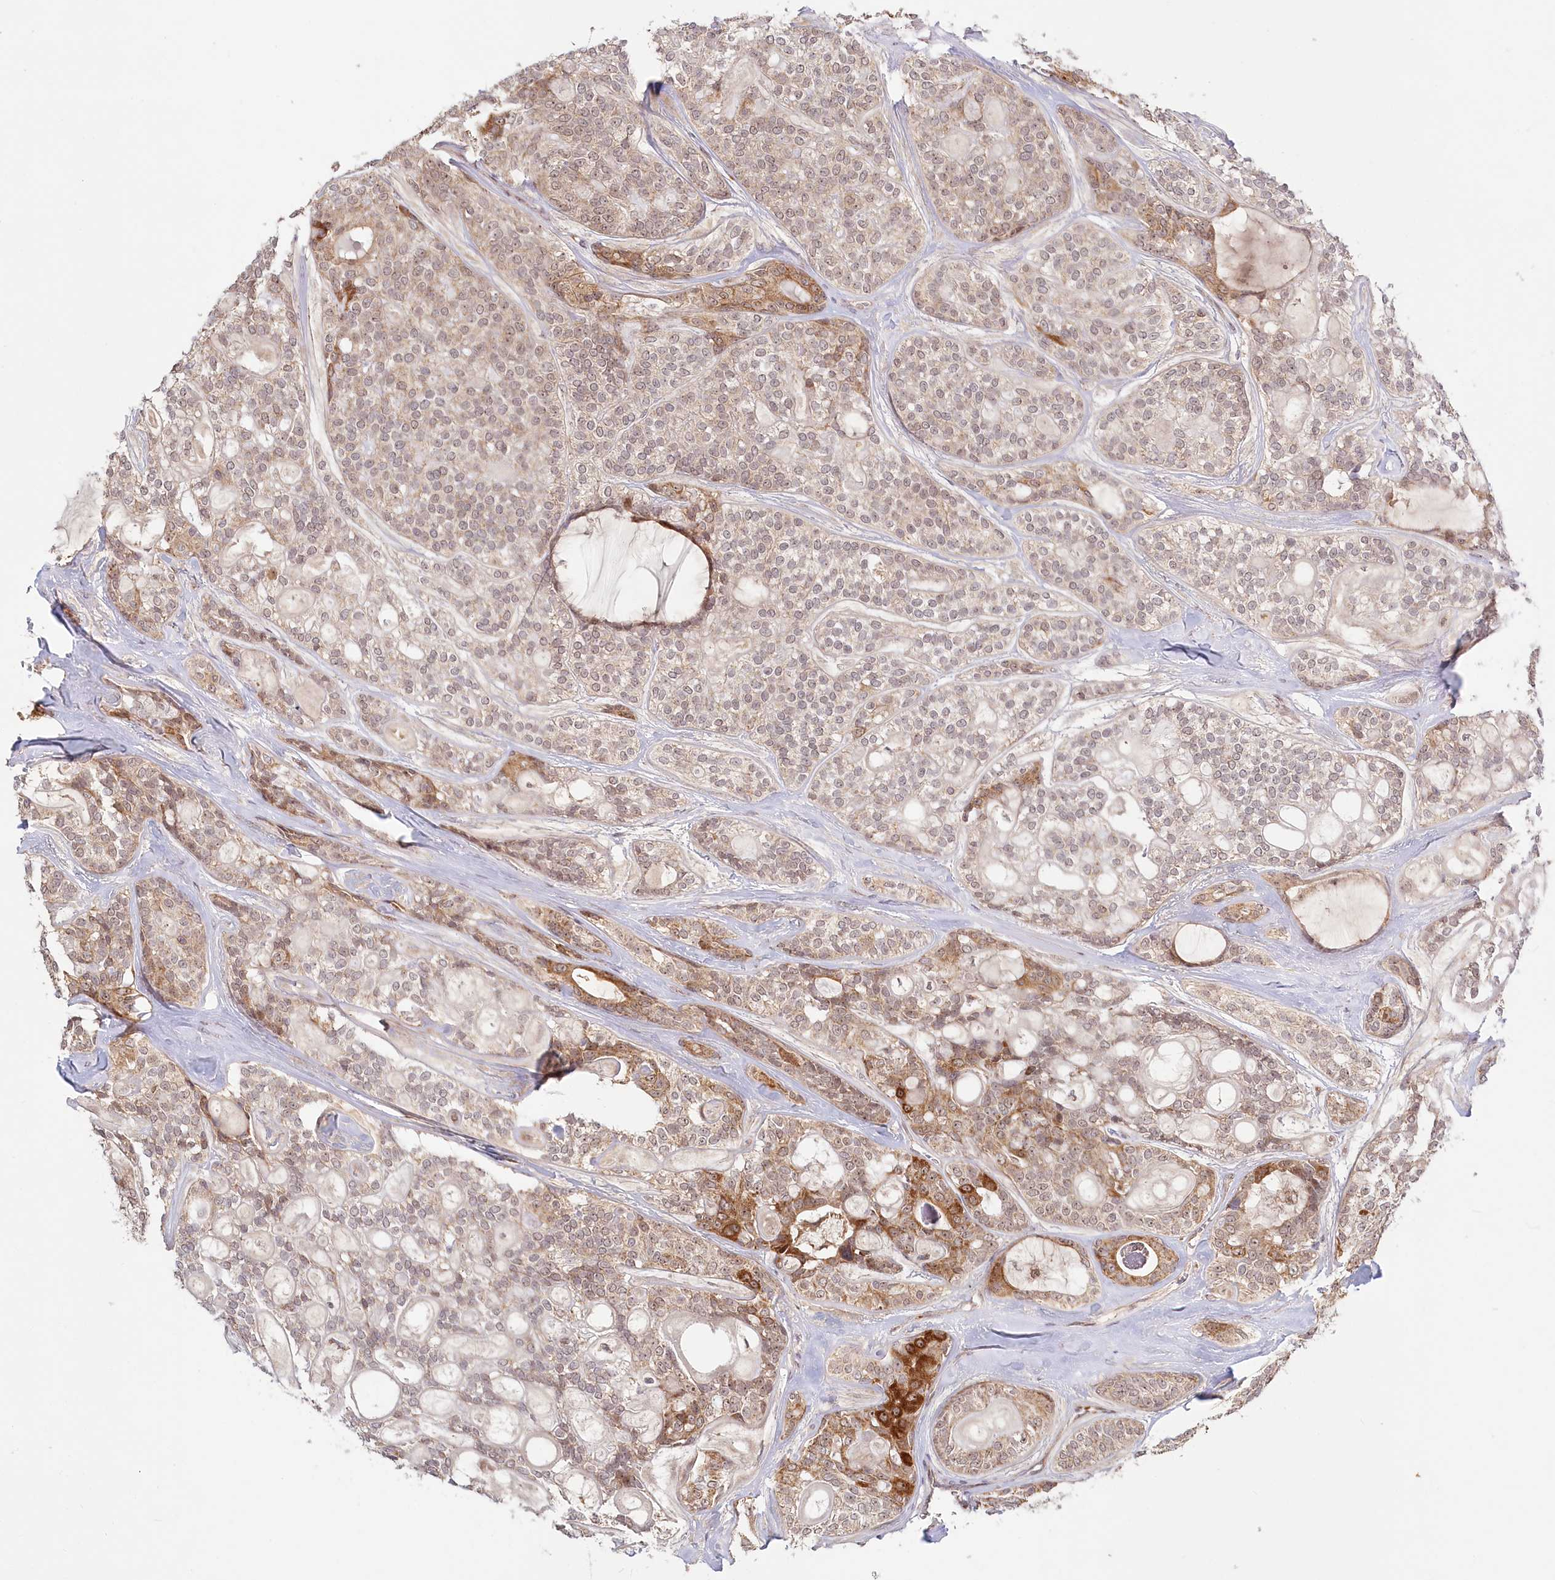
{"staining": {"intensity": "moderate", "quantity": "<25%", "location": "cytoplasmic/membranous"}, "tissue": "head and neck cancer", "cell_type": "Tumor cells", "image_type": "cancer", "snomed": [{"axis": "morphology", "description": "Adenocarcinoma, NOS"}, {"axis": "topography", "description": "Head-Neck"}], "caption": "Brown immunohistochemical staining in head and neck cancer shows moderate cytoplasmic/membranous expression in about <25% of tumor cells.", "gene": "RTN4IP1", "patient": {"sex": "male", "age": 66}}